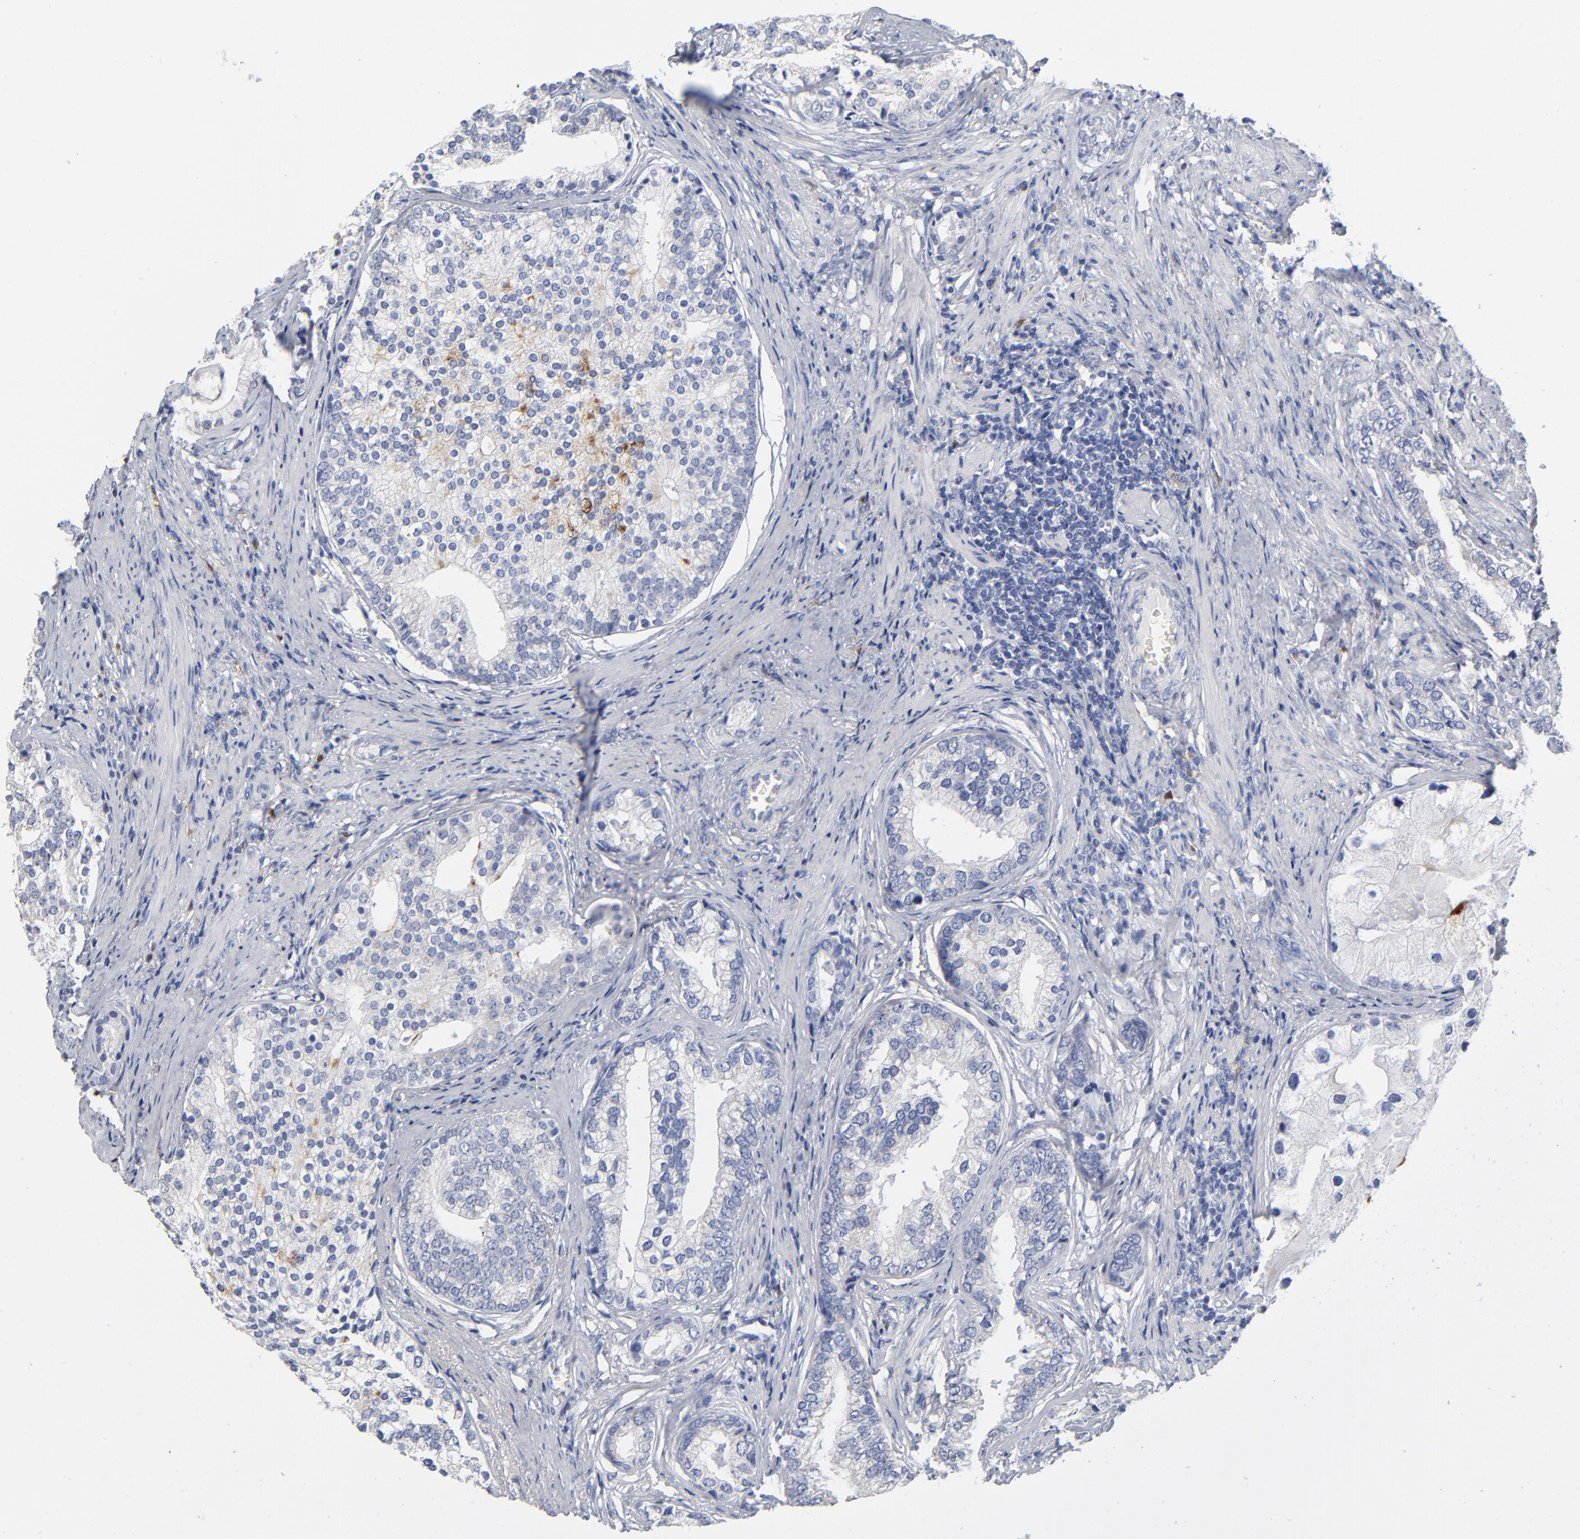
{"staining": {"intensity": "negative", "quantity": "none", "location": "none"}, "tissue": "prostate cancer", "cell_type": "Tumor cells", "image_type": "cancer", "snomed": [{"axis": "morphology", "description": "Adenocarcinoma, Low grade"}, {"axis": "topography", "description": "Prostate"}], "caption": "Tumor cells are negative for protein expression in human prostate low-grade adenocarcinoma. (DAB immunohistochemistry (IHC) visualized using brightfield microscopy, high magnification).", "gene": "PTP4A1", "patient": {"sex": "male", "age": 71}}